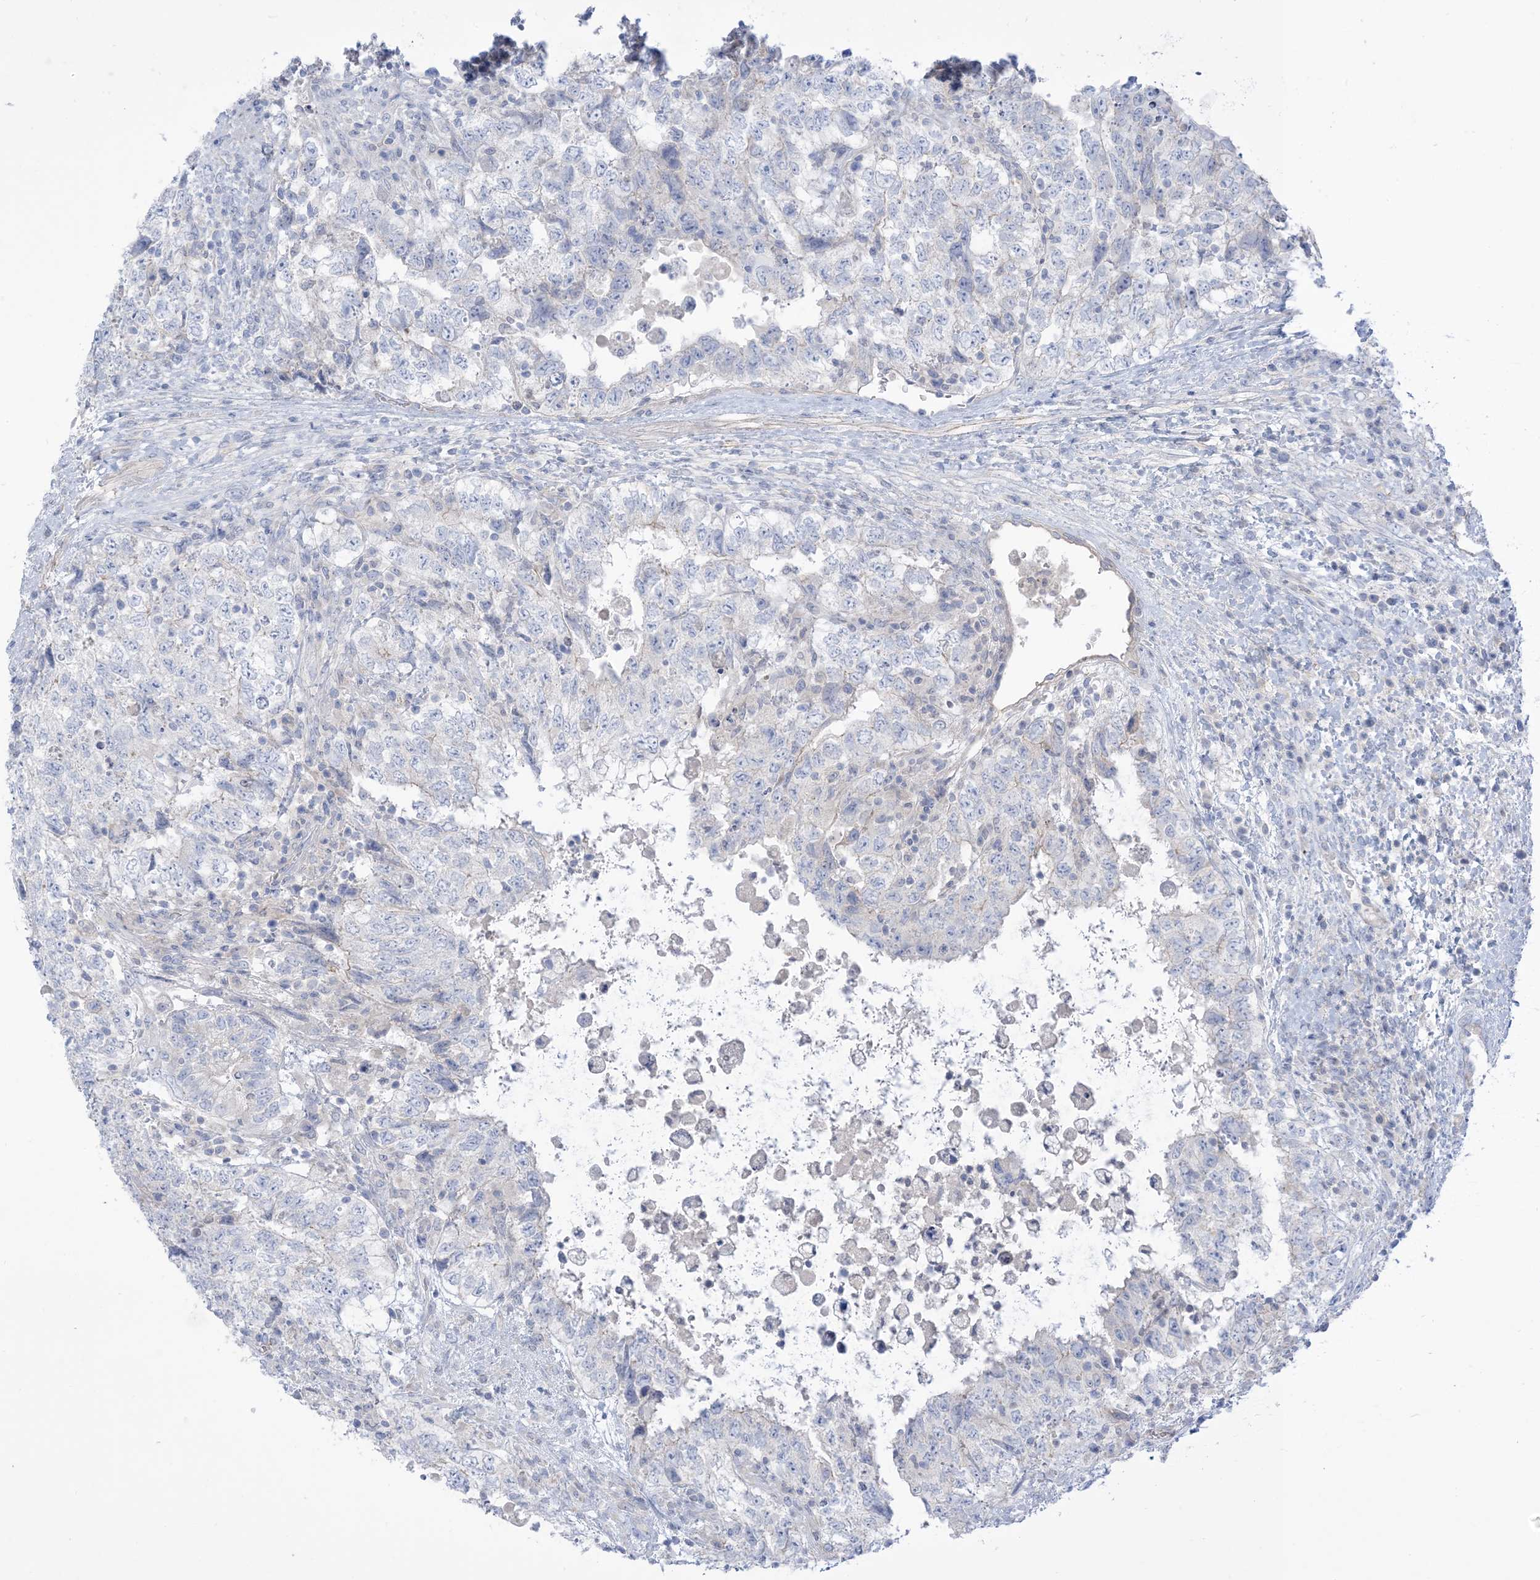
{"staining": {"intensity": "negative", "quantity": "none", "location": "none"}, "tissue": "testis cancer", "cell_type": "Tumor cells", "image_type": "cancer", "snomed": [{"axis": "morphology", "description": "Carcinoma, Embryonal, NOS"}, {"axis": "topography", "description": "Testis"}], "caption": "This is a photomicrograph of immunohistochemistry (IHC) staining of embryonal carcinoma (testis), which shows no expression in tumor cells. (DAB IHC with hematoxylin counter stain).", "gene": "MTHFD2L", "patient": {"sex": "male", "age": 37}}